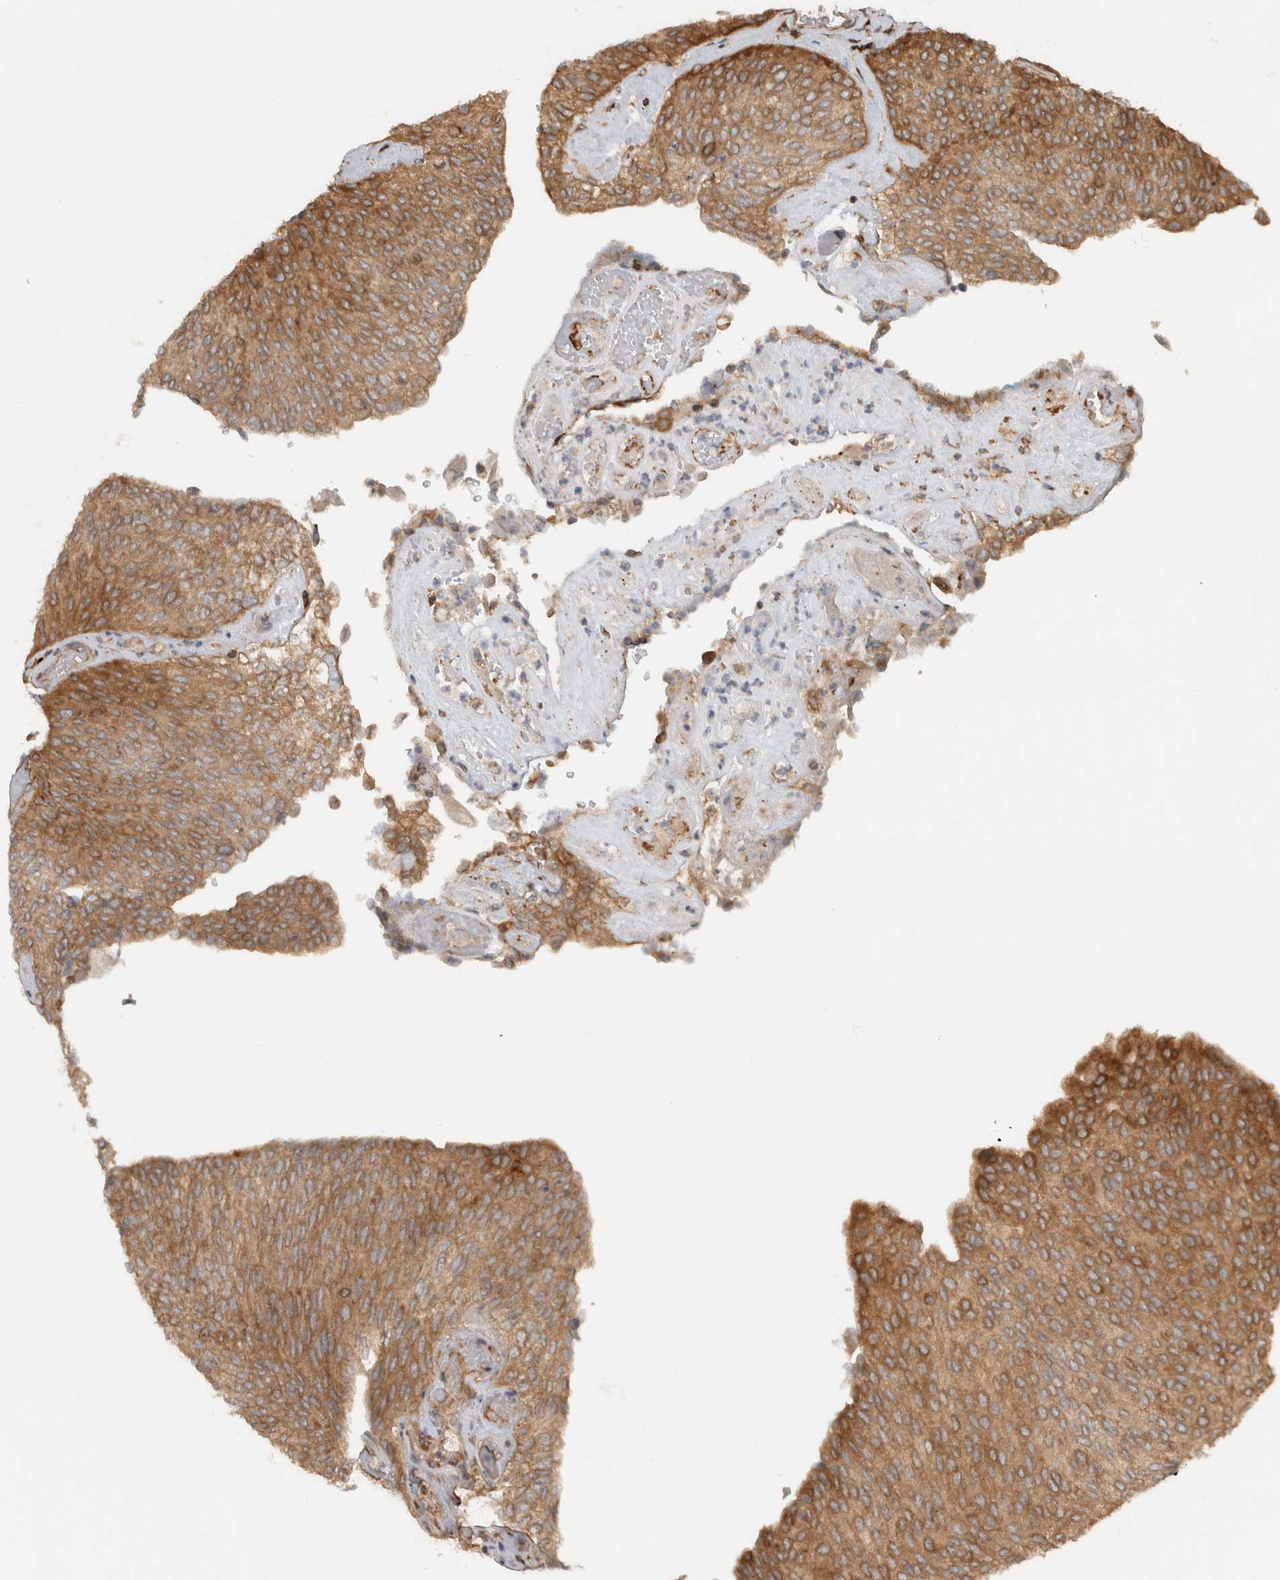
{"staining": {"intensity": "moderate", "quantity": ">75%", "location": "cytoplasmic/membranous"}, "tissue": "urothelial cancer", "cell_type": "Tumor cells", "image_type": "cancer", "snomed": [{"axis": "morphology", "description": "Urothelial carcinoma, Low grade"}, {"axis": "topography", "description": "Urinary bladder"}], "caption": "Immunohistochemistry photomicrograph of low-grade urothelial carcinoma stained for a protein (brown), which displays medium levels of moderate cytoplasmic/membranous positivity in approximately >75% of tumor cells.", "gene": "CNTROB", "patient": {"sex": "female", "age": 79}}